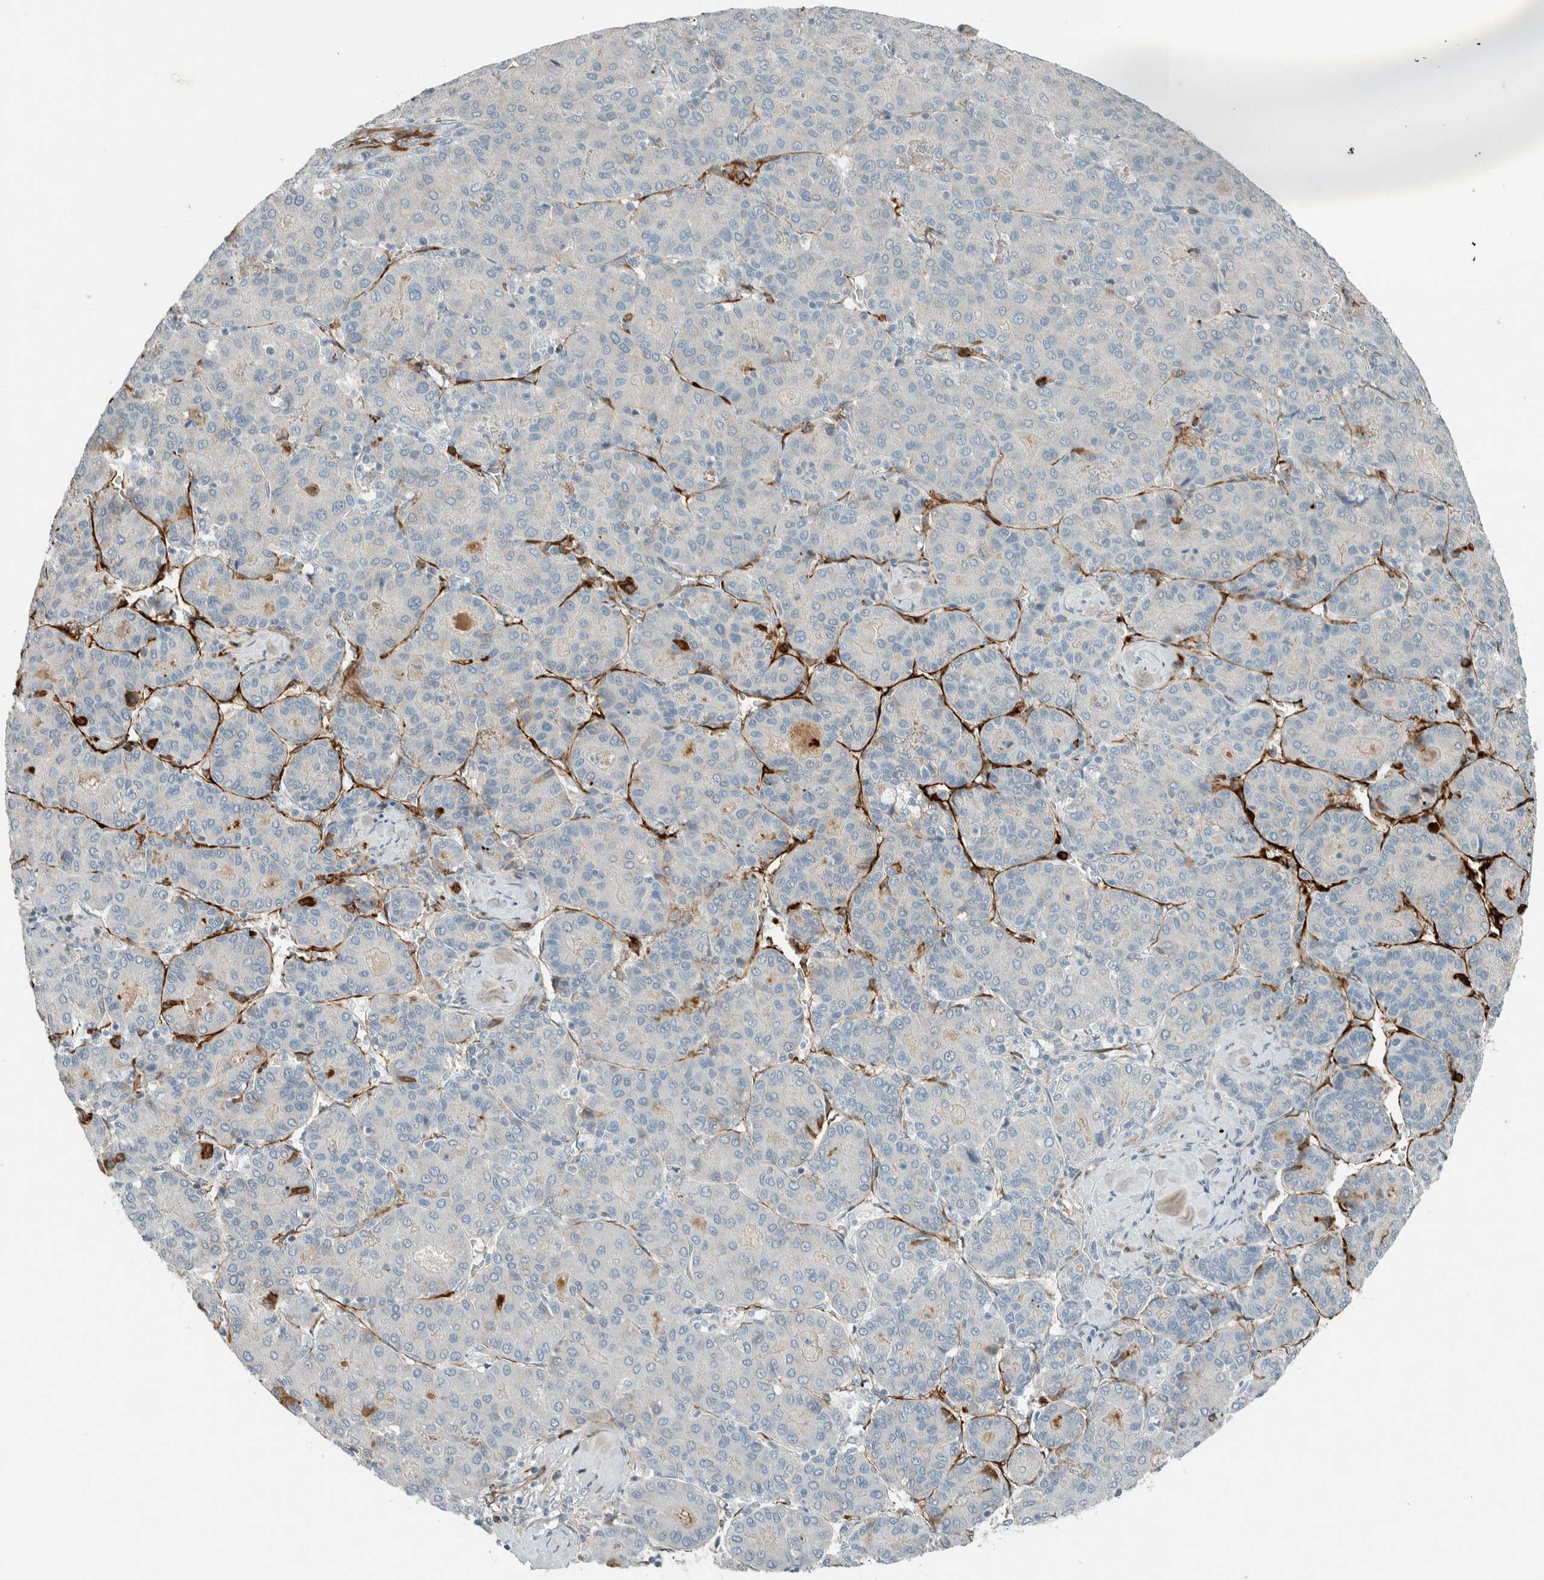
{"staining": {"intensity": "negative", "quantity": "none", "location": "none"}, "tissue": "liver cancer", "cell_type": "Tumor cells", "image_type": "cancer", "snomed": [{"axis": "morphology", "description": "Carcinoma, Hepatocellular, NOS"}, {"axis": "topography", "description": "Liver"}], "caption": "Immunohistochemical staining of human liver cancer displays no significant positivity in tumor cells.", "gene": "CERCAM", "patient": {"sex": "male", "age": 65}}